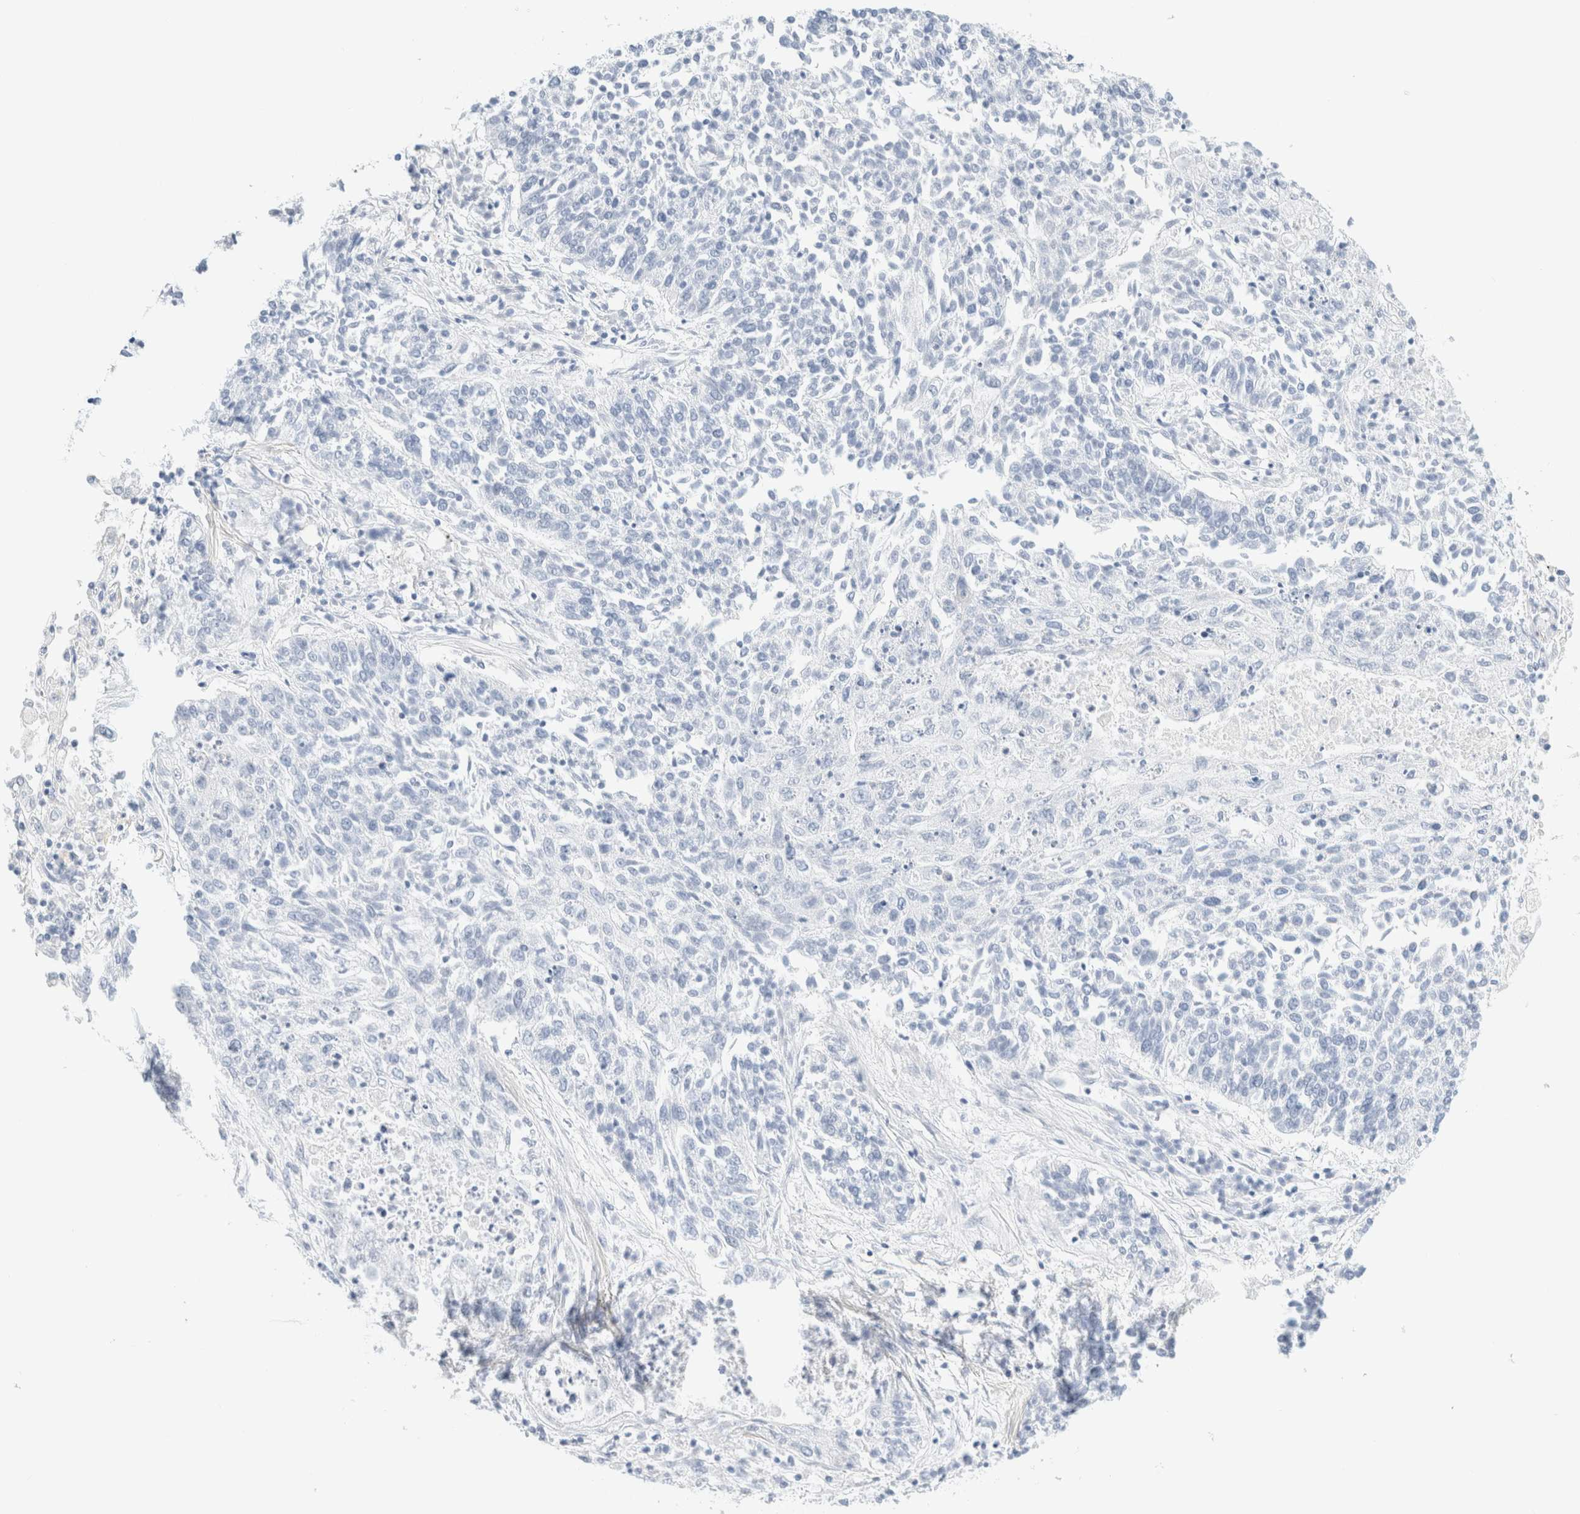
{"staining": {"intensity": "negative", "quantity": "none", "location": "none"}, "tissue": "lung cancer", "cell_type": "Tumor cells", "image_type": "cancer", "snomed": [{"axis": "morphology", "description": "Normal tissue, NOS"}, {"axis": "morphology", "description": "Squamous cell carcinoma, NOS"}, {"axis": "topography", "description": "Lymph node"}, {"axis": "topography", "description": "Cartilage tissue"}, {"axis": "topography", "description": "Bronchus"}, {"axis": "topography", "description": "Lung"}, {"axis": "topography", "description": "Peripheral nerve tissue"}], "caption": "Photomicrograph shows no protein expression in tumor cells of lung cancer tissue.", "gene": "DPYS", "patient": {"sex": "female", "age": 49}}